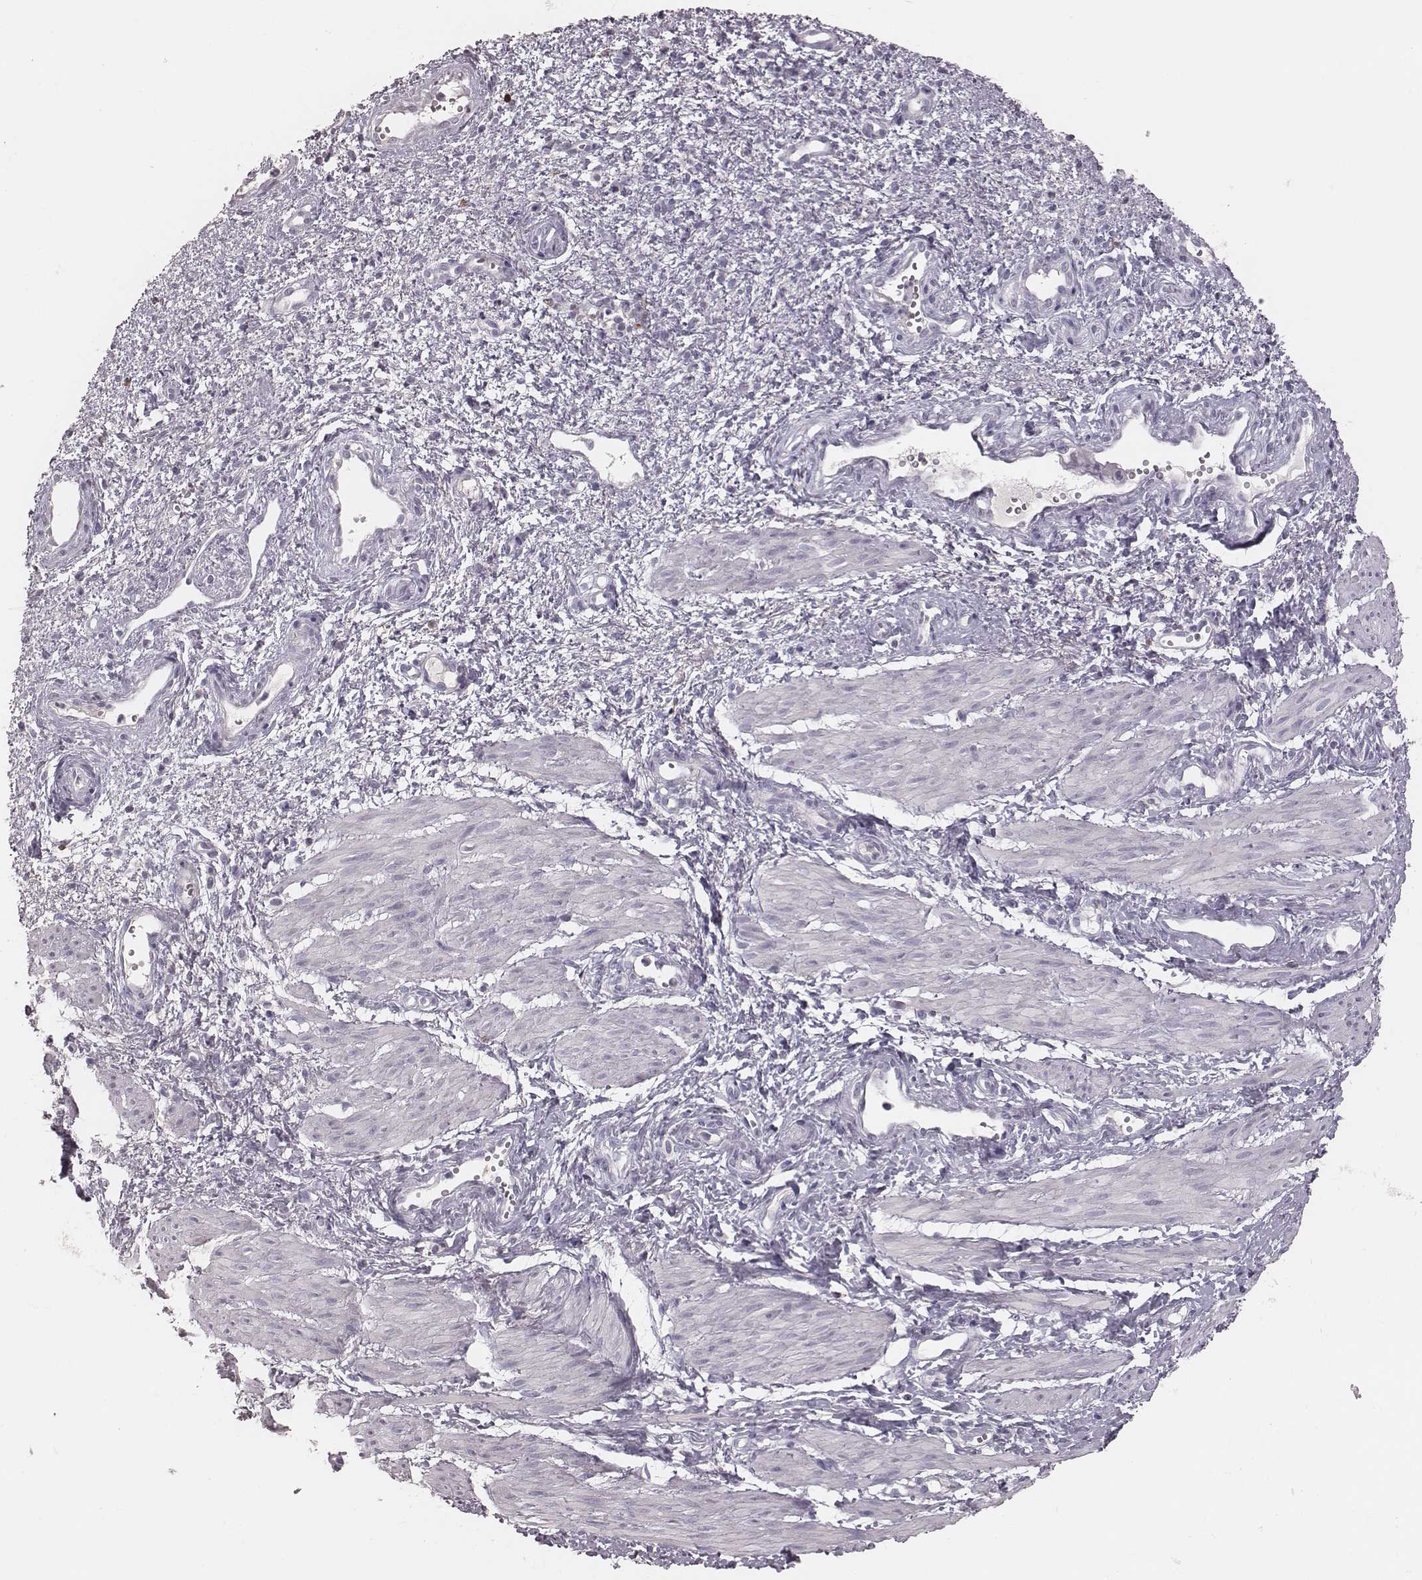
{"staining": {"intensity": "negative", "quantity": "none", "location": "none"}, "tissue": "cervical cancer", "cell_type": "Tumor cells", "image_type": "cancer", "snomed": [{"axis": "morphology", "description": "Squamous cell carcinoma, NOS"}, {"axis": "topography", "description": "Cervix"}], "caption": "Tumor cells are negative for protein expression in human cervical cancer.", "gene": "PDCD1", "patient": {"sex": "female", "age": 30}}